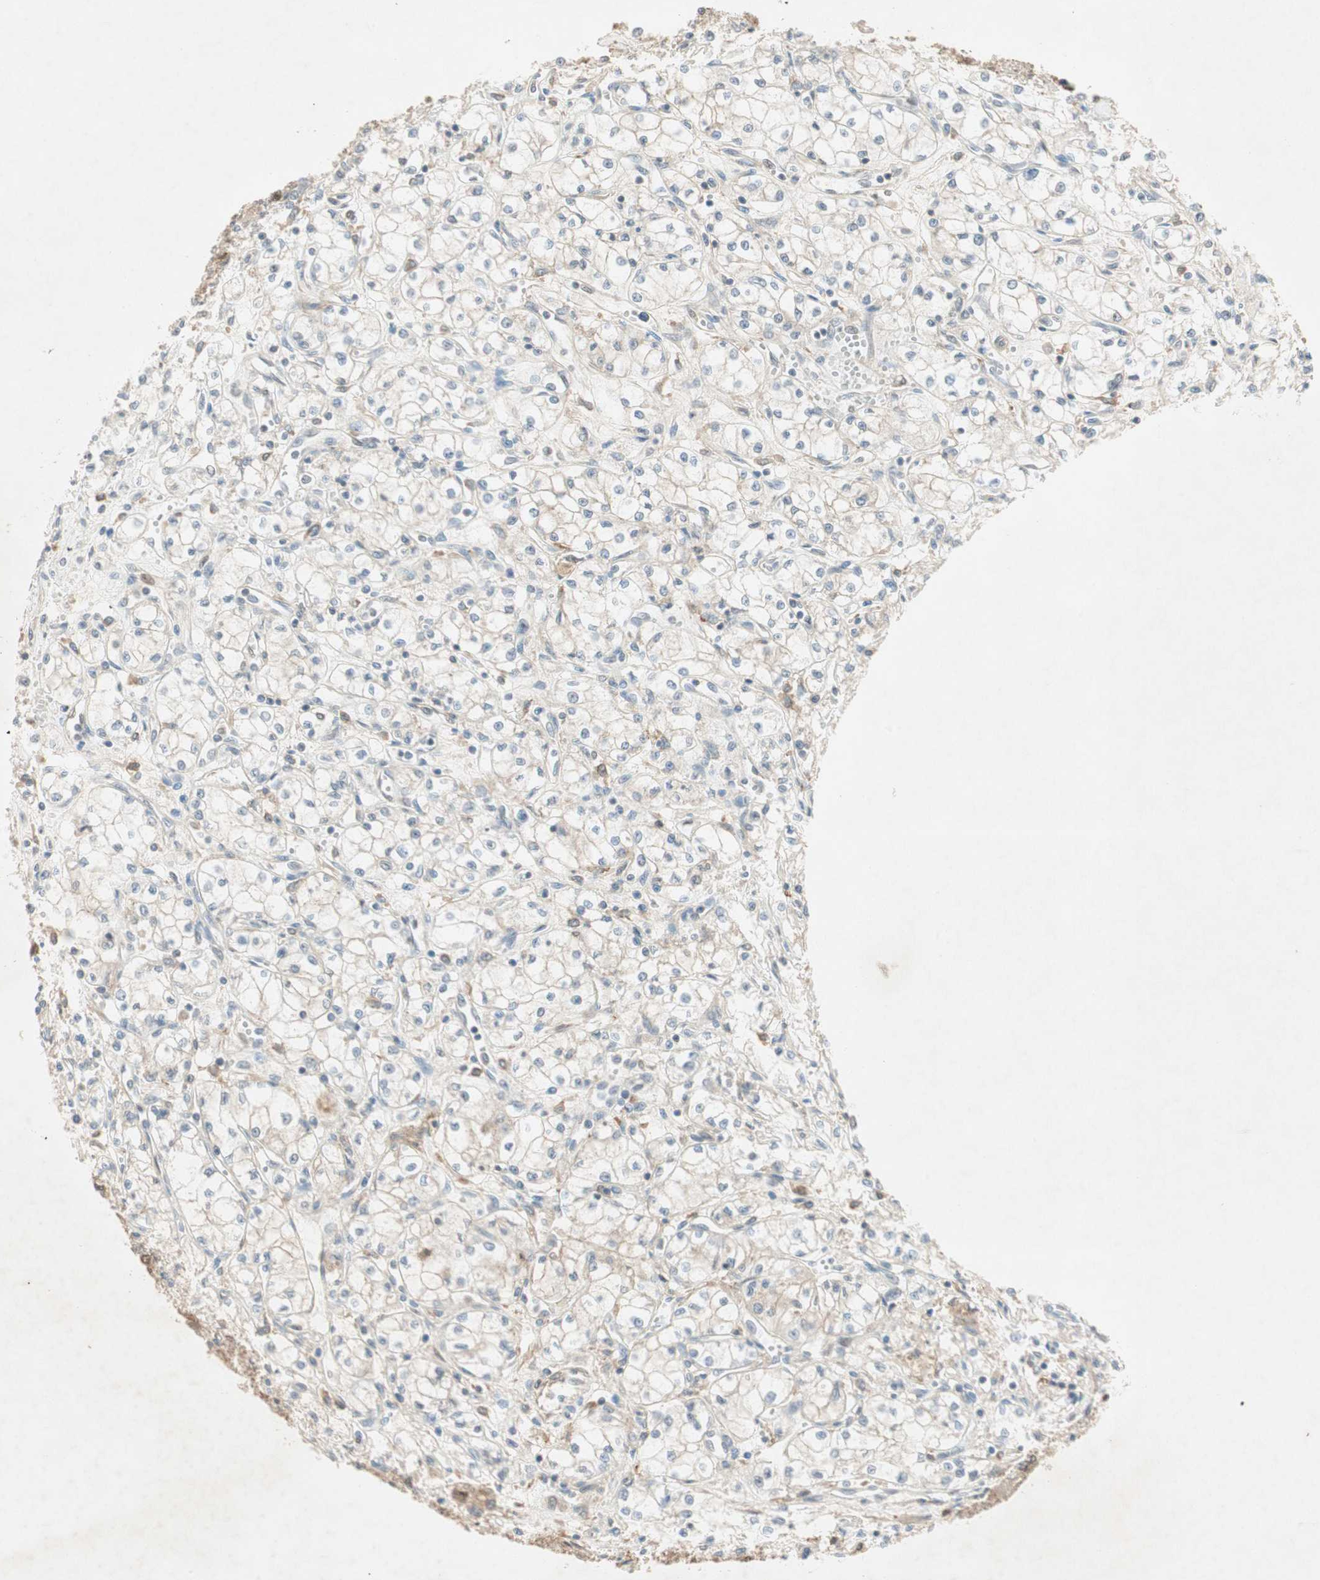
{"staining": {"intensity": "negative", "quantity": "none", "location": "none"}, "tissue": "renal cancer", "cell_type": "Tumor cells", "image_type": "cancer", "snomed": [{"axis": "morphology", "description": "Normal tissue, NOS"}, {"axis": "morphology", "description": "Adenocarcinoma, NOS"}, {"axis": "topography", "description": "Kidney"}], "caption": "Human adenocarcinoma (renal) stained for a protein using IHC exhibits no staining in tumor cells.", "gene": "RNGTT", "patient": {"sex": "male", "age": 59}}